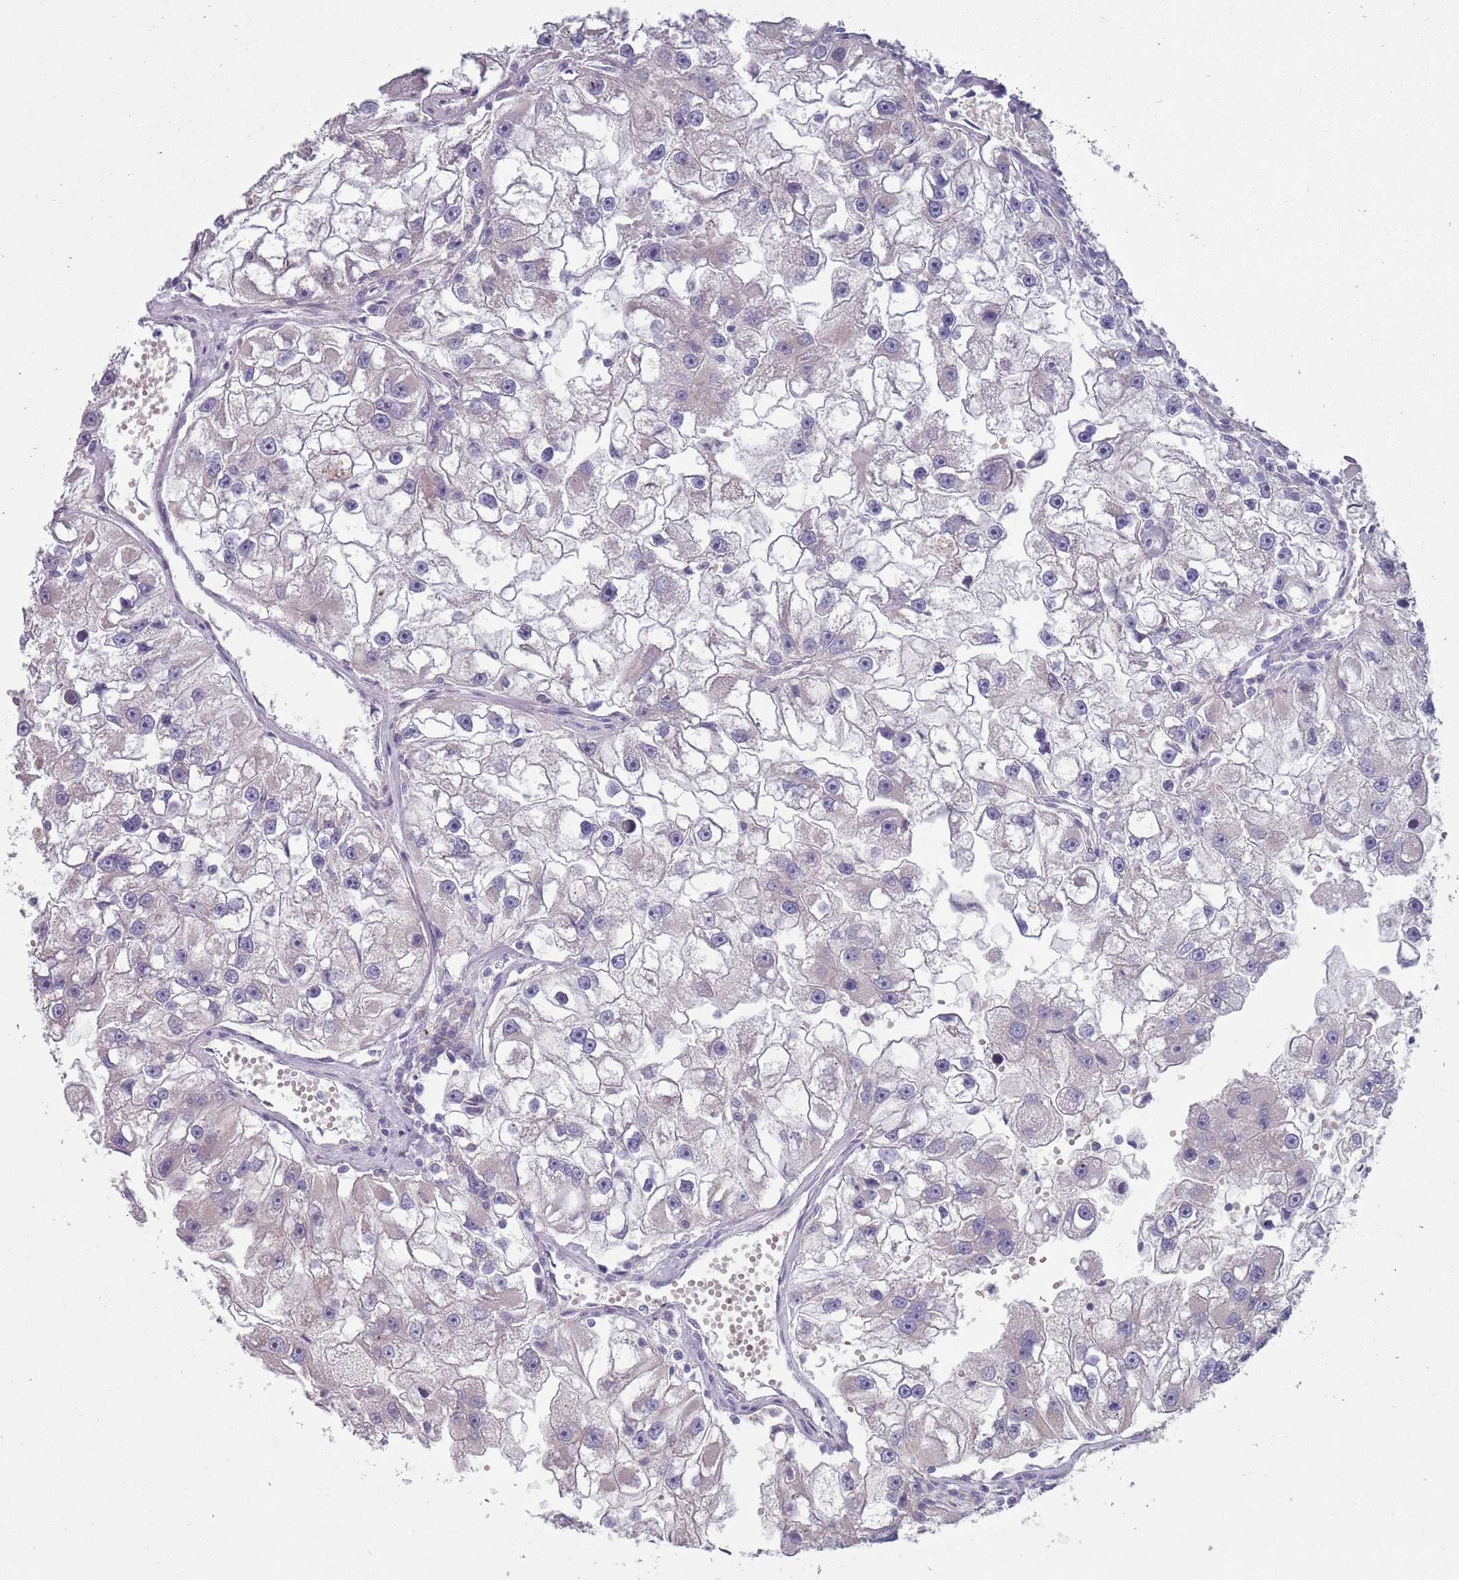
{"staining": {"intensity": "negative", "quantity": "none", "location": "none"}, "tissue": "renal cancer", "cell_type": "Tumor cells", "image_type": "cancer", "snomed": [{"axis": "morphology", "description": "Adenocarcinoma, NOS"}, {"axis": "topography", "description": "Kidney"}], "caption": "The immunohistochemistry histopathology image has no significant staining in tumor cells of renal adenocarcinoma tissue.", "gene": "CLNS1A", "patient": {"sex": "male", "age": 63}}